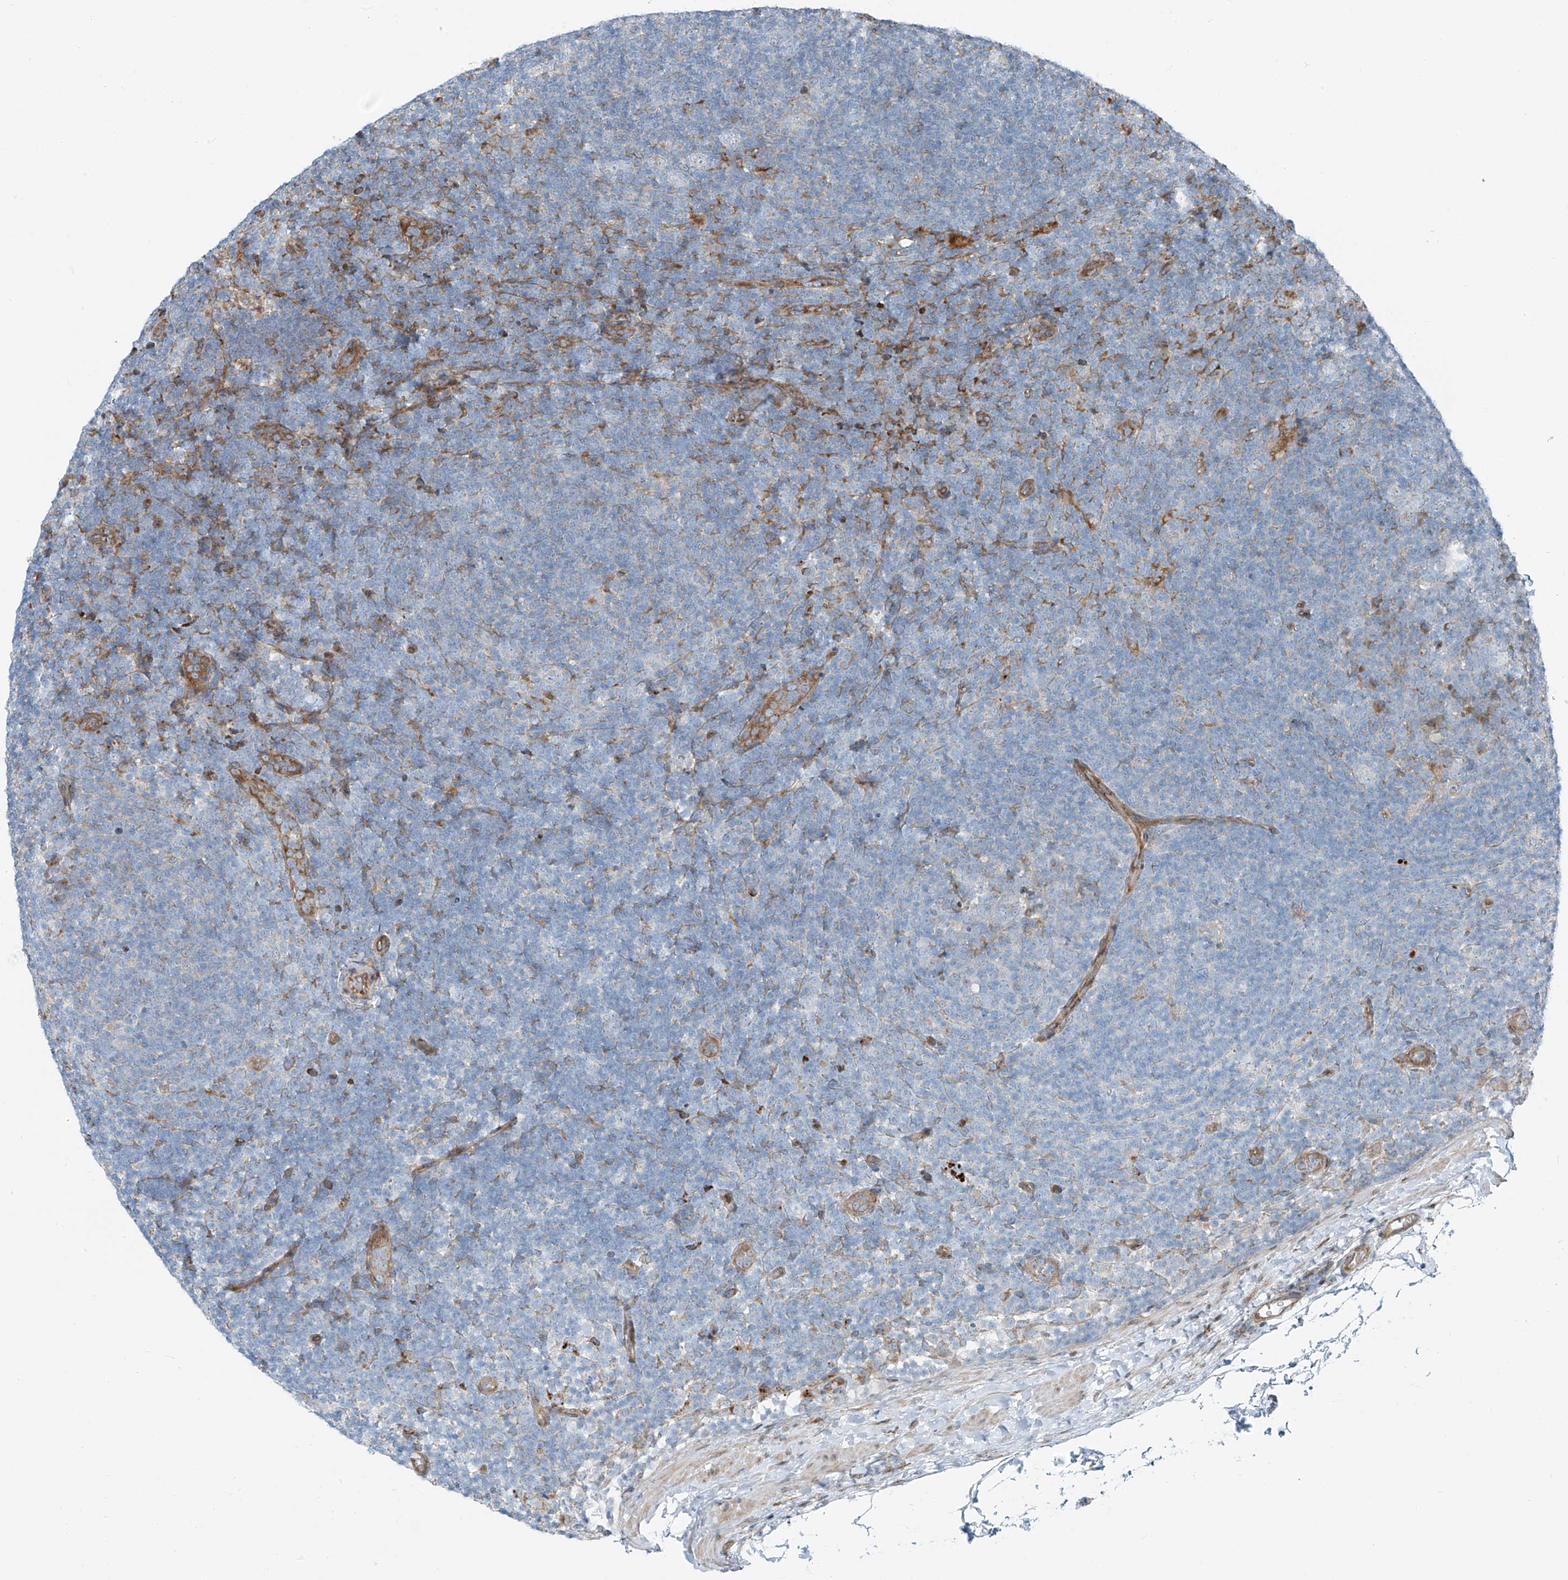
{"staining": {"intensity": "negative", "quantity": "none", "location": "none"}, "tissue": "lymphoma", "cell_type": "Tumor cells", "image_type": "cancer", "snomed": [{"axis": "morphology", "description": "Hodgkin's disease, NOS"}, {"axis": "topography", "description": "Lymph node"}], "caption": "This is an immunohistochemistry image of Hodgkin's disease. There is no staining in tumor cells.", "gene": "HIC2", "patient": {"sex": "female", "age": 57}}